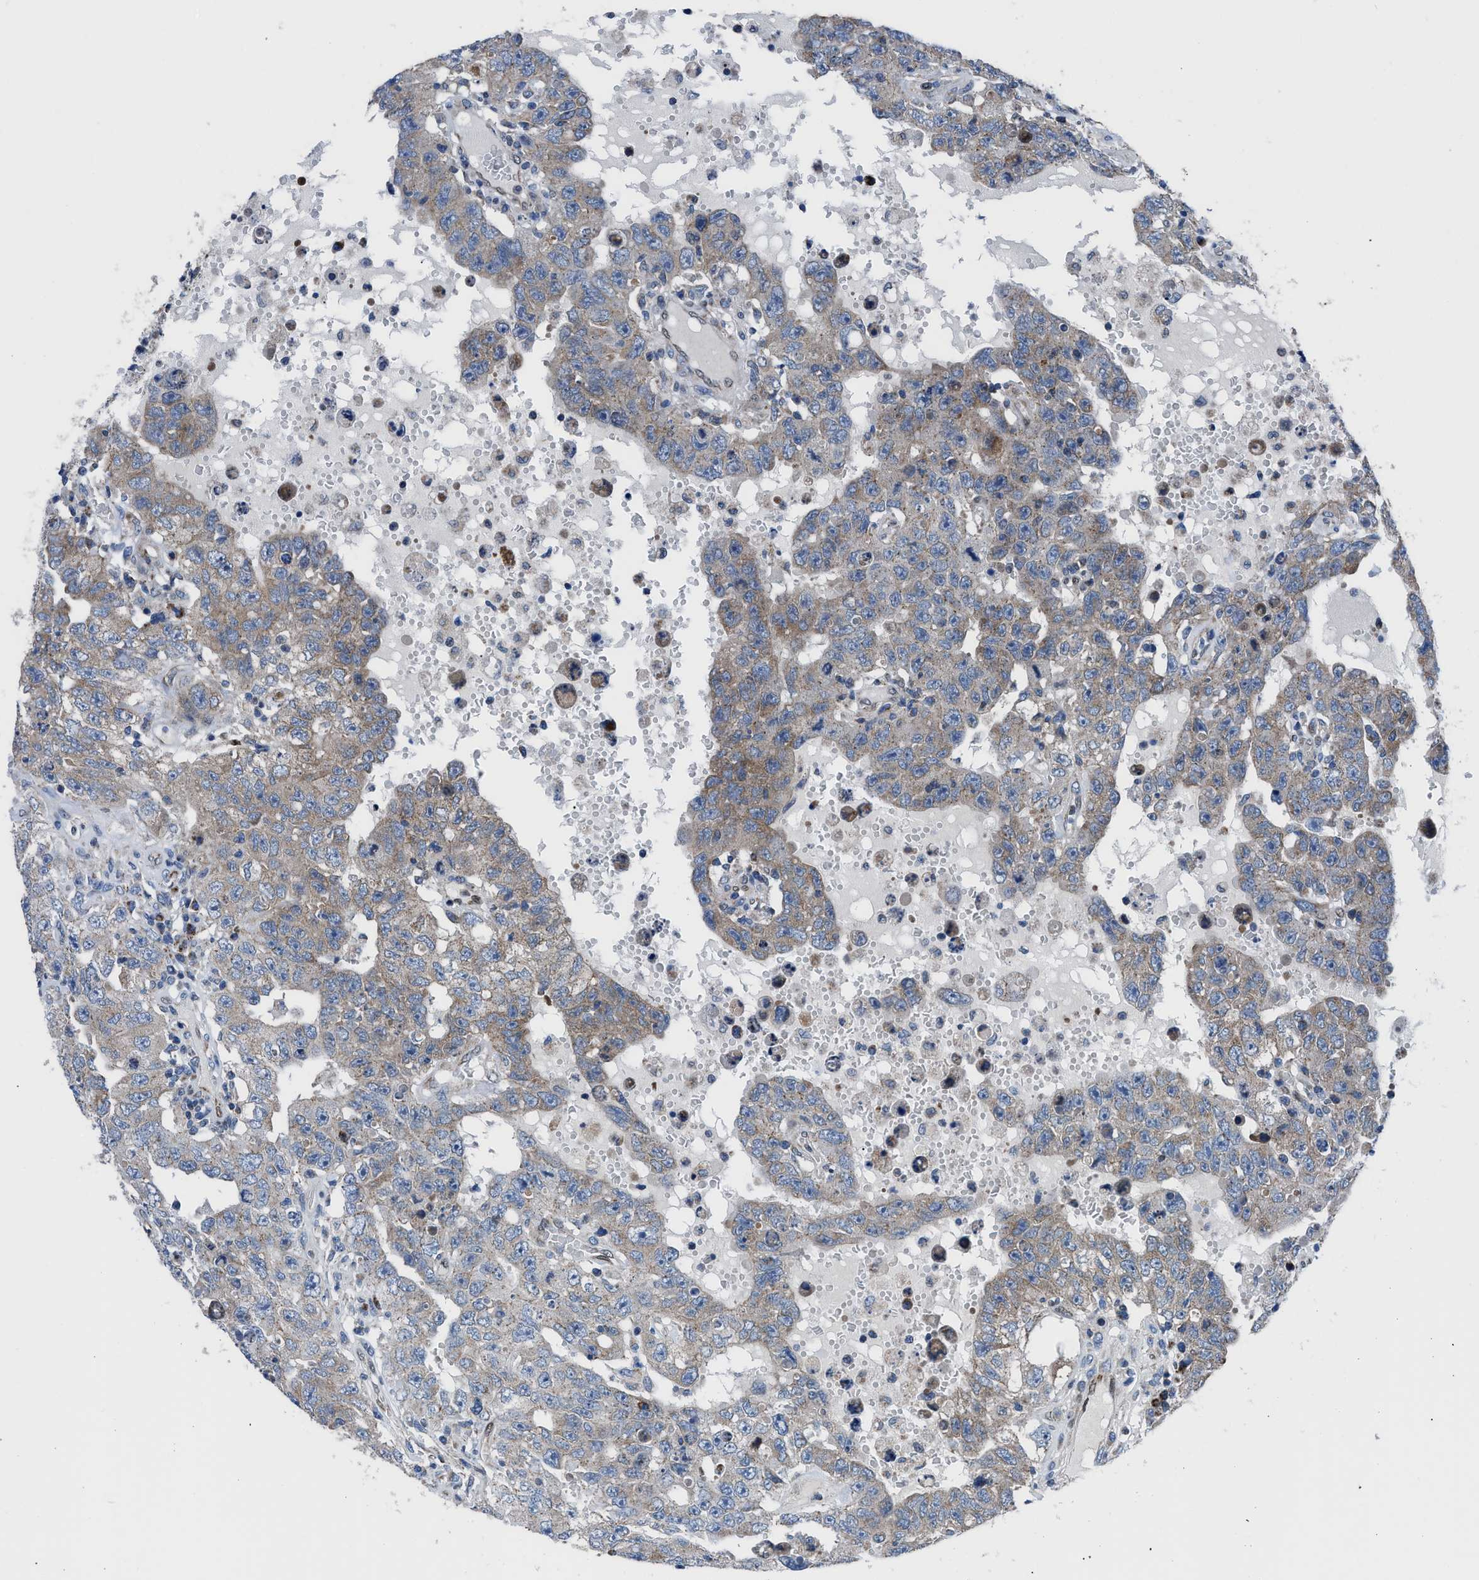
{"staining": {"intensity": "moderate", "quantity": "<25%", "location": "cytoplasmic/membranous"}, "tissue": "testis cancer", "cell_type": "Tumor cells", "image_type": "cancer", "snomed": [{"axis": "morphology", "description": "Carcinoma, Embryonal, NOS"}, {"axis": "topography", "description": "Testis"}], "caption": "This is an image of IHC staining of testis cancer, which shows moderate expression in the cytoplasmic/membranous of tumor cells.", "gene": "LMO2", "patient": {"sex": "male", "age": 26}}